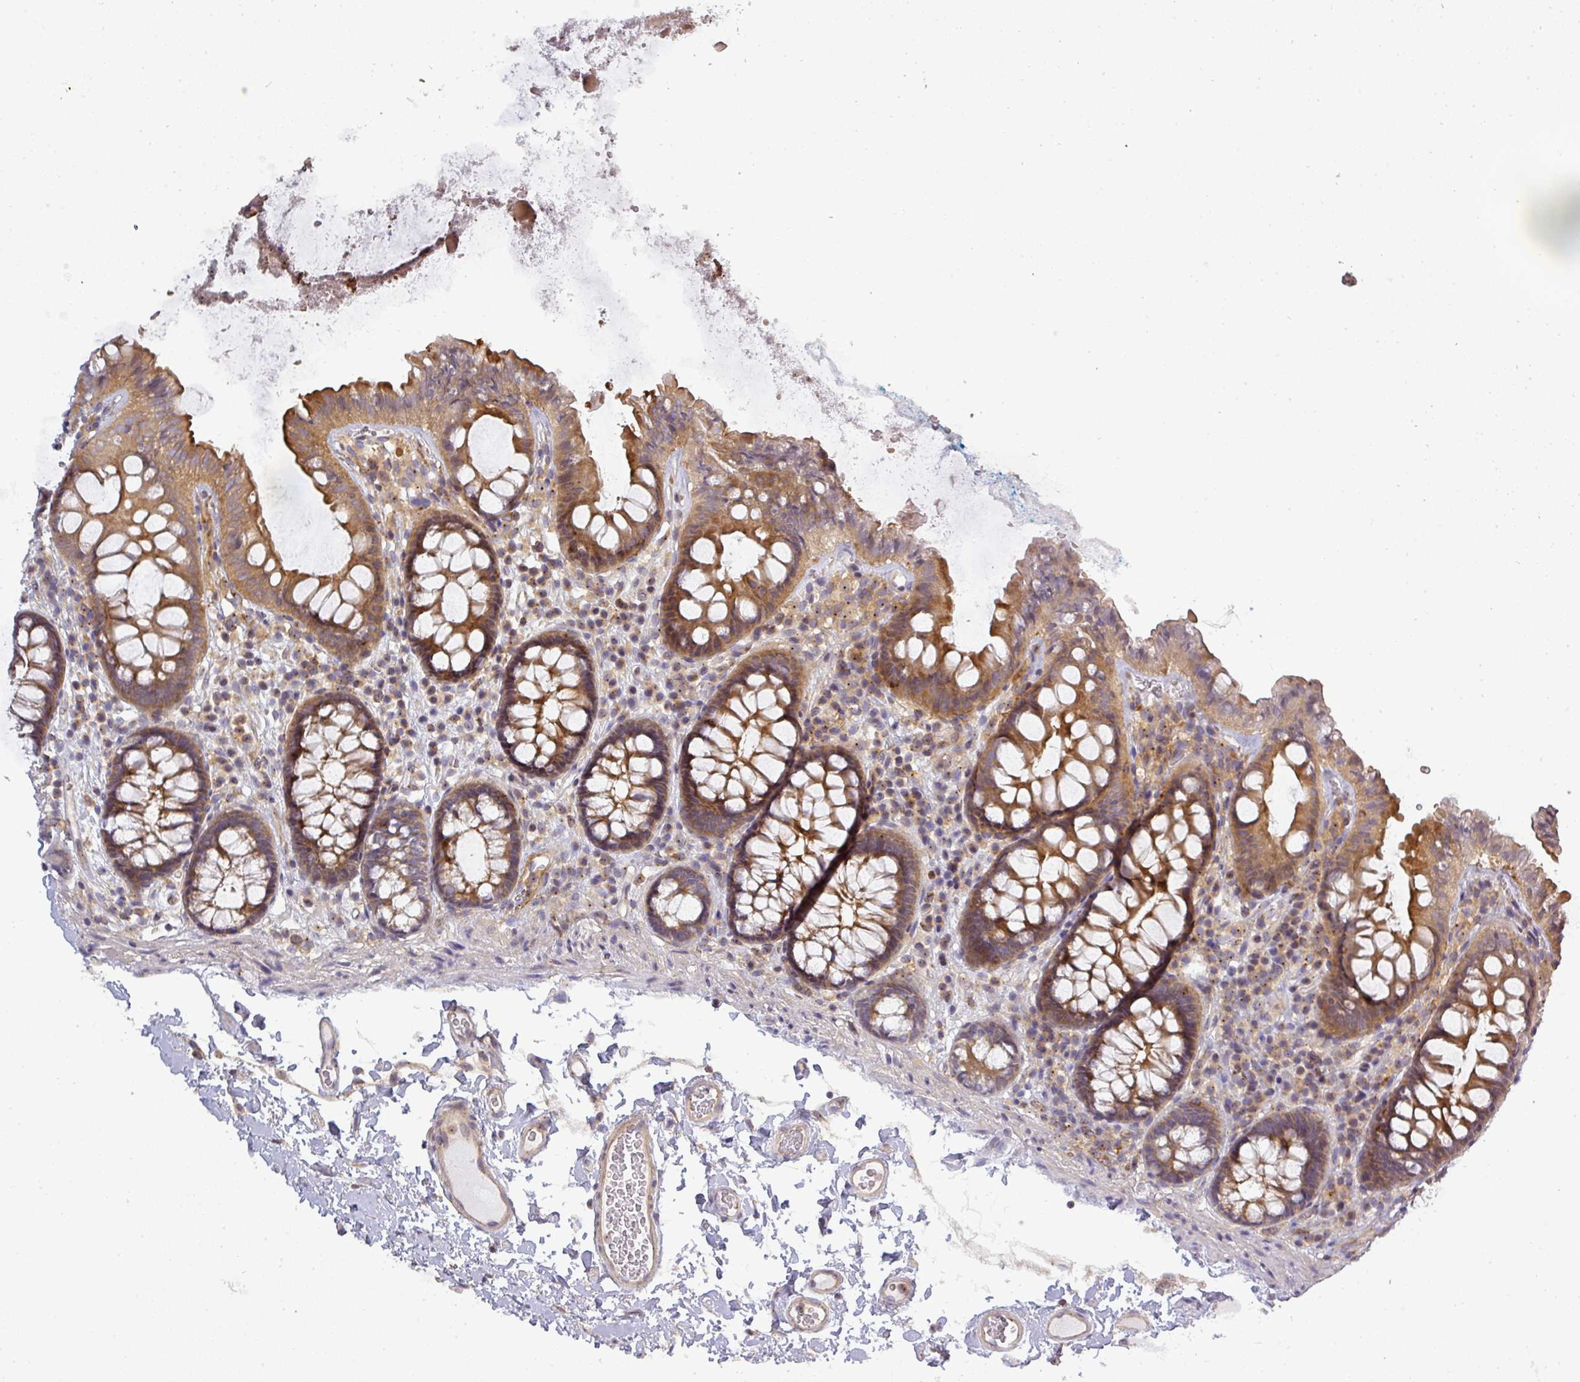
{"staining": {"intensity": "weak", "quantity": ">75%", "location": "cytoplasmic/membranous"}, "tissue": "colon", "cell_type": "Endothelial cells", "image_type": "normal", "snomed": [{"axis": "morphology", "description": "Normal tissue, NOS"}, {"axis": "topography", "description": "Colon"}], "caption": "Endothelial cells demonstrate low levels of weak cytoplasmic/membranous expression in about >75% of cells in normal human colon.", "gene": "NIN", "patient": {"sex": "male", "age": 84}}